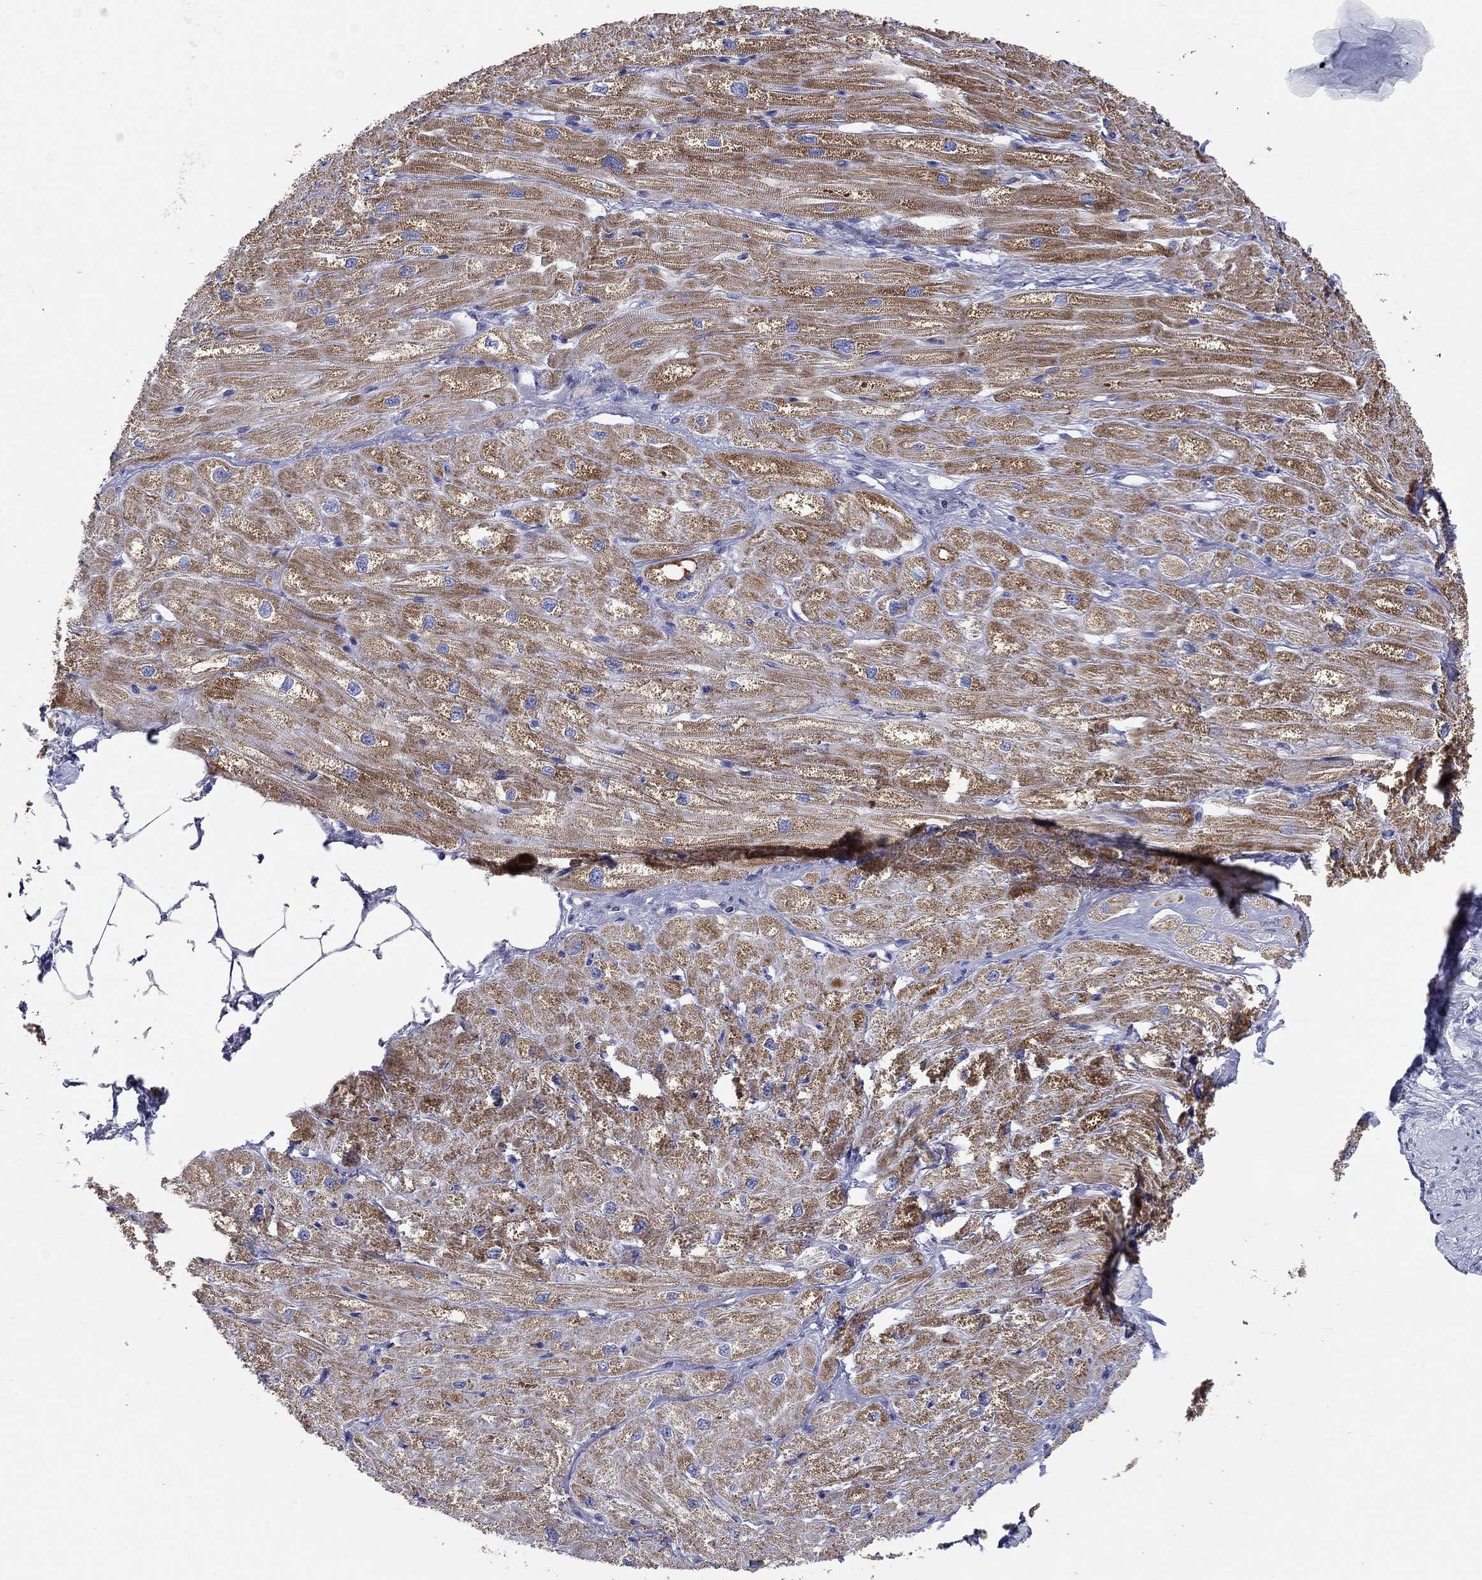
{"staining": {"intensity": "moderate", "quantity": "25%-75%", "location": "cytoplasmic/membranous"}, "tissue": "heart muscle", "cell_type": "Cardiomyocytes", "image_type": "normal", "snomed": [{"axis": "morphology", "description": "Normal tissue, NOS"}, {"axis": "topography", "description": "Heart"}], "caption": "Immunohistochemical staining of benign heart muscle shows medium levels of moderate cytoplasmic/membranous positivity in approximately 25%-75% of cardiomyocytes.", "gene": "RCAN1", "patient": {"sex": "male", "age": 57}}